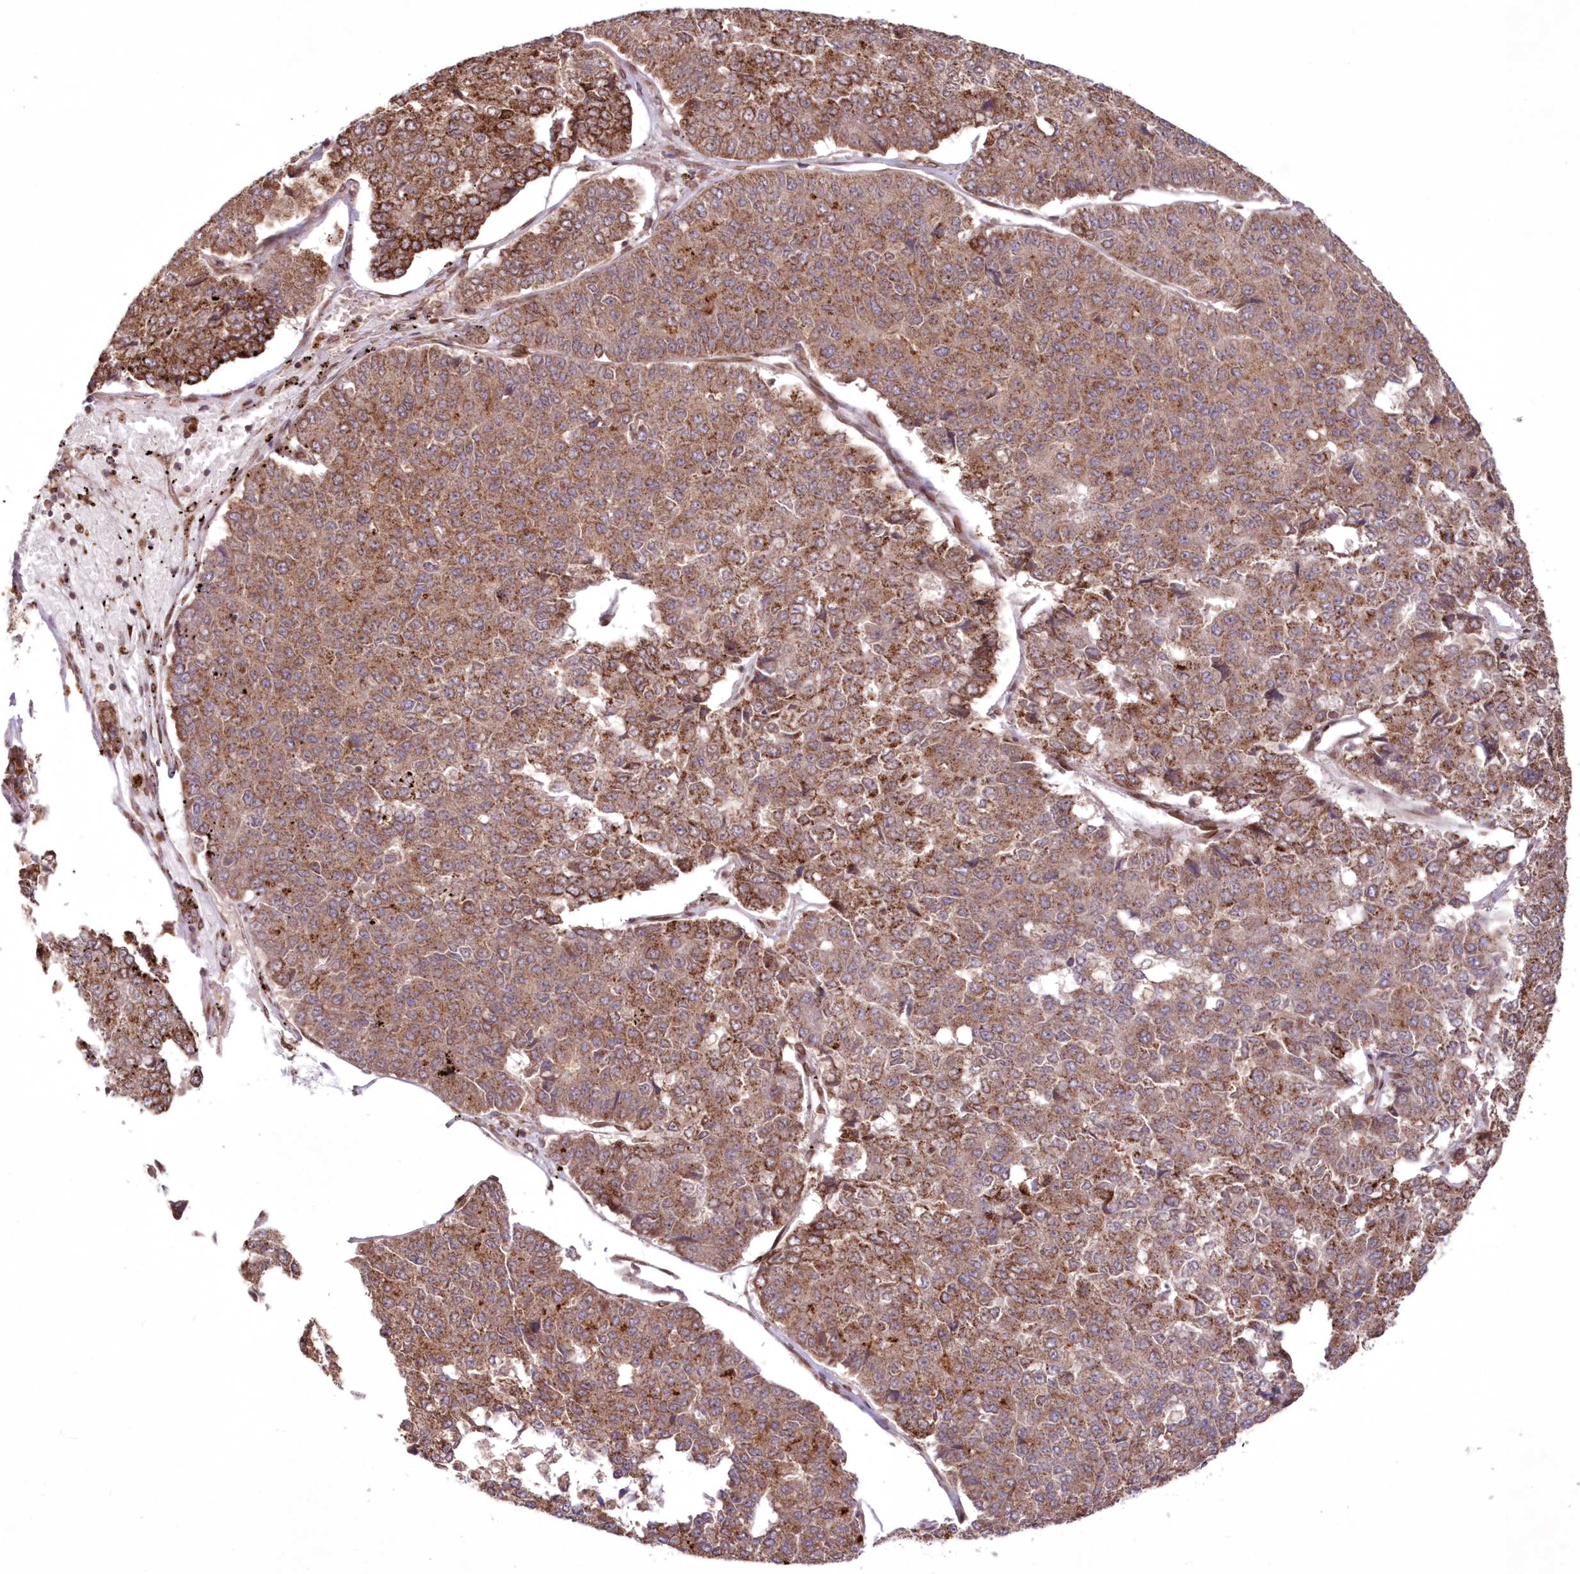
{"staining": {"intensity": "moderate", "quantity": ">75%", "location": "cytoplasmic/membranous"}, "tissue": "pancreatic cancer", "cell_type": "Tumor cells", "image_type": "cancer", "snomed": [{"axis": "morphology", "description": "Adenocarcinoma, NOS"}, {"axis": "topography", "description": "Pancreas"}], "caption": "A micrograph of adenocarcinoma (pancreatic) stained for a protein displays moderate cytoplasmic/membranous brown staining in tumor cells. The protein of interest is stained brown, and the nuclei are stained in blue (DAB (3,3'-diaminobenzidine) IHC with brightfield microscopy, high magnification).", "gene": "DNAJC27", "patient": {"sex": "male", "age": 50}}